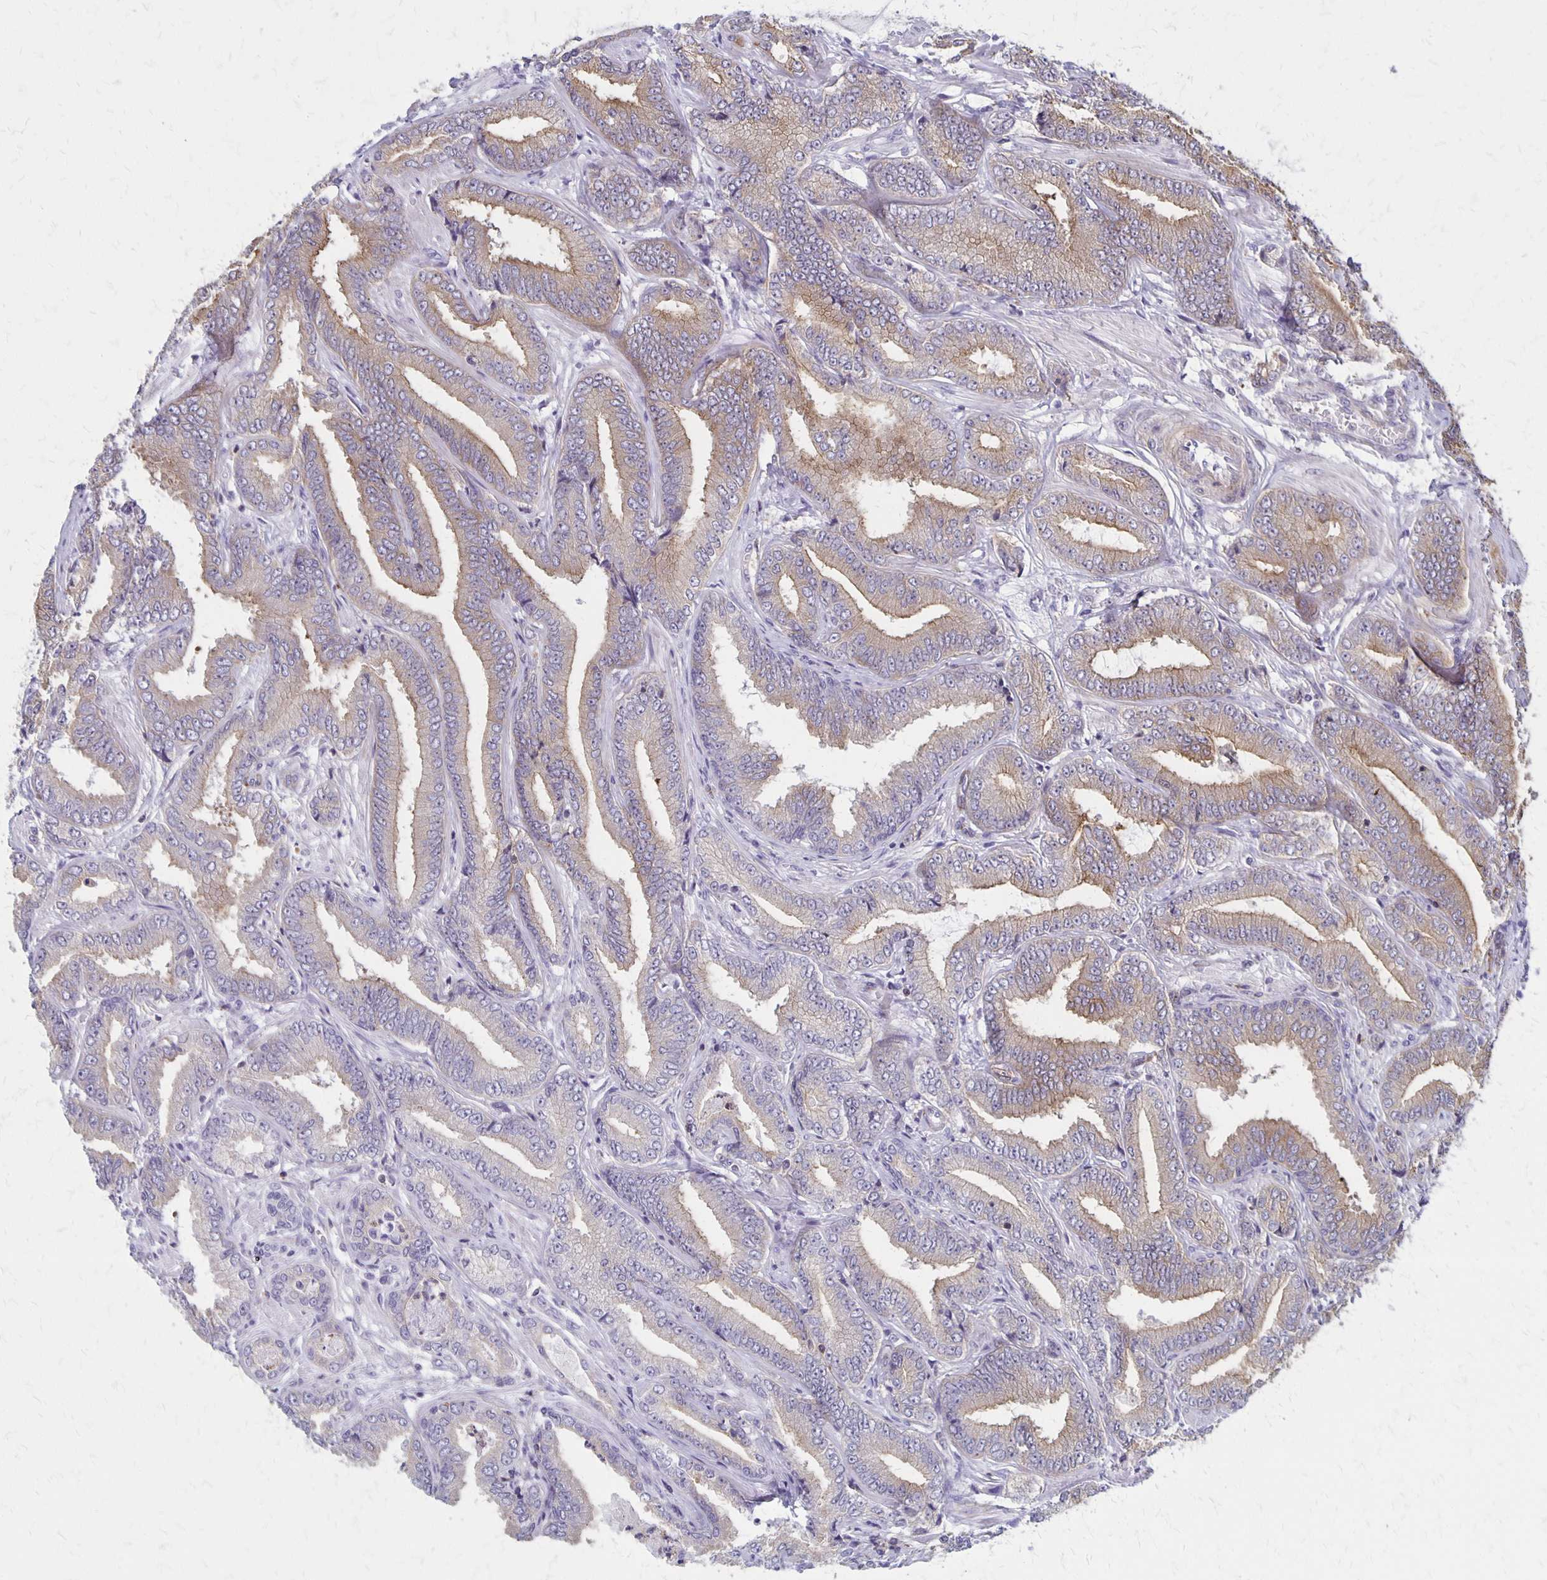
{"staining": {"intensity": "moderate", "quantity": "25%-75%", "location": "cytoplasmic/membranous"}, "tissue": "prostate cancer", "cell_type": "Tumor cells", "image_type": "cancer", "snomed": [{"axis": "morphology", "description": "Adenocarcinoma, Low grade"}, {"axis": "topography", "description": "Prostate"}], "caption": "High-power microscopy captured an IHC micrograph of prostate cancer (adenocarcinoma (low-grade)), revealing moderate cytoplasmic/membranous staining in about 25%-75% of tumor cells.", "gene": "SEPTIN5", "patient": {"sex": "male", "age": 55}}